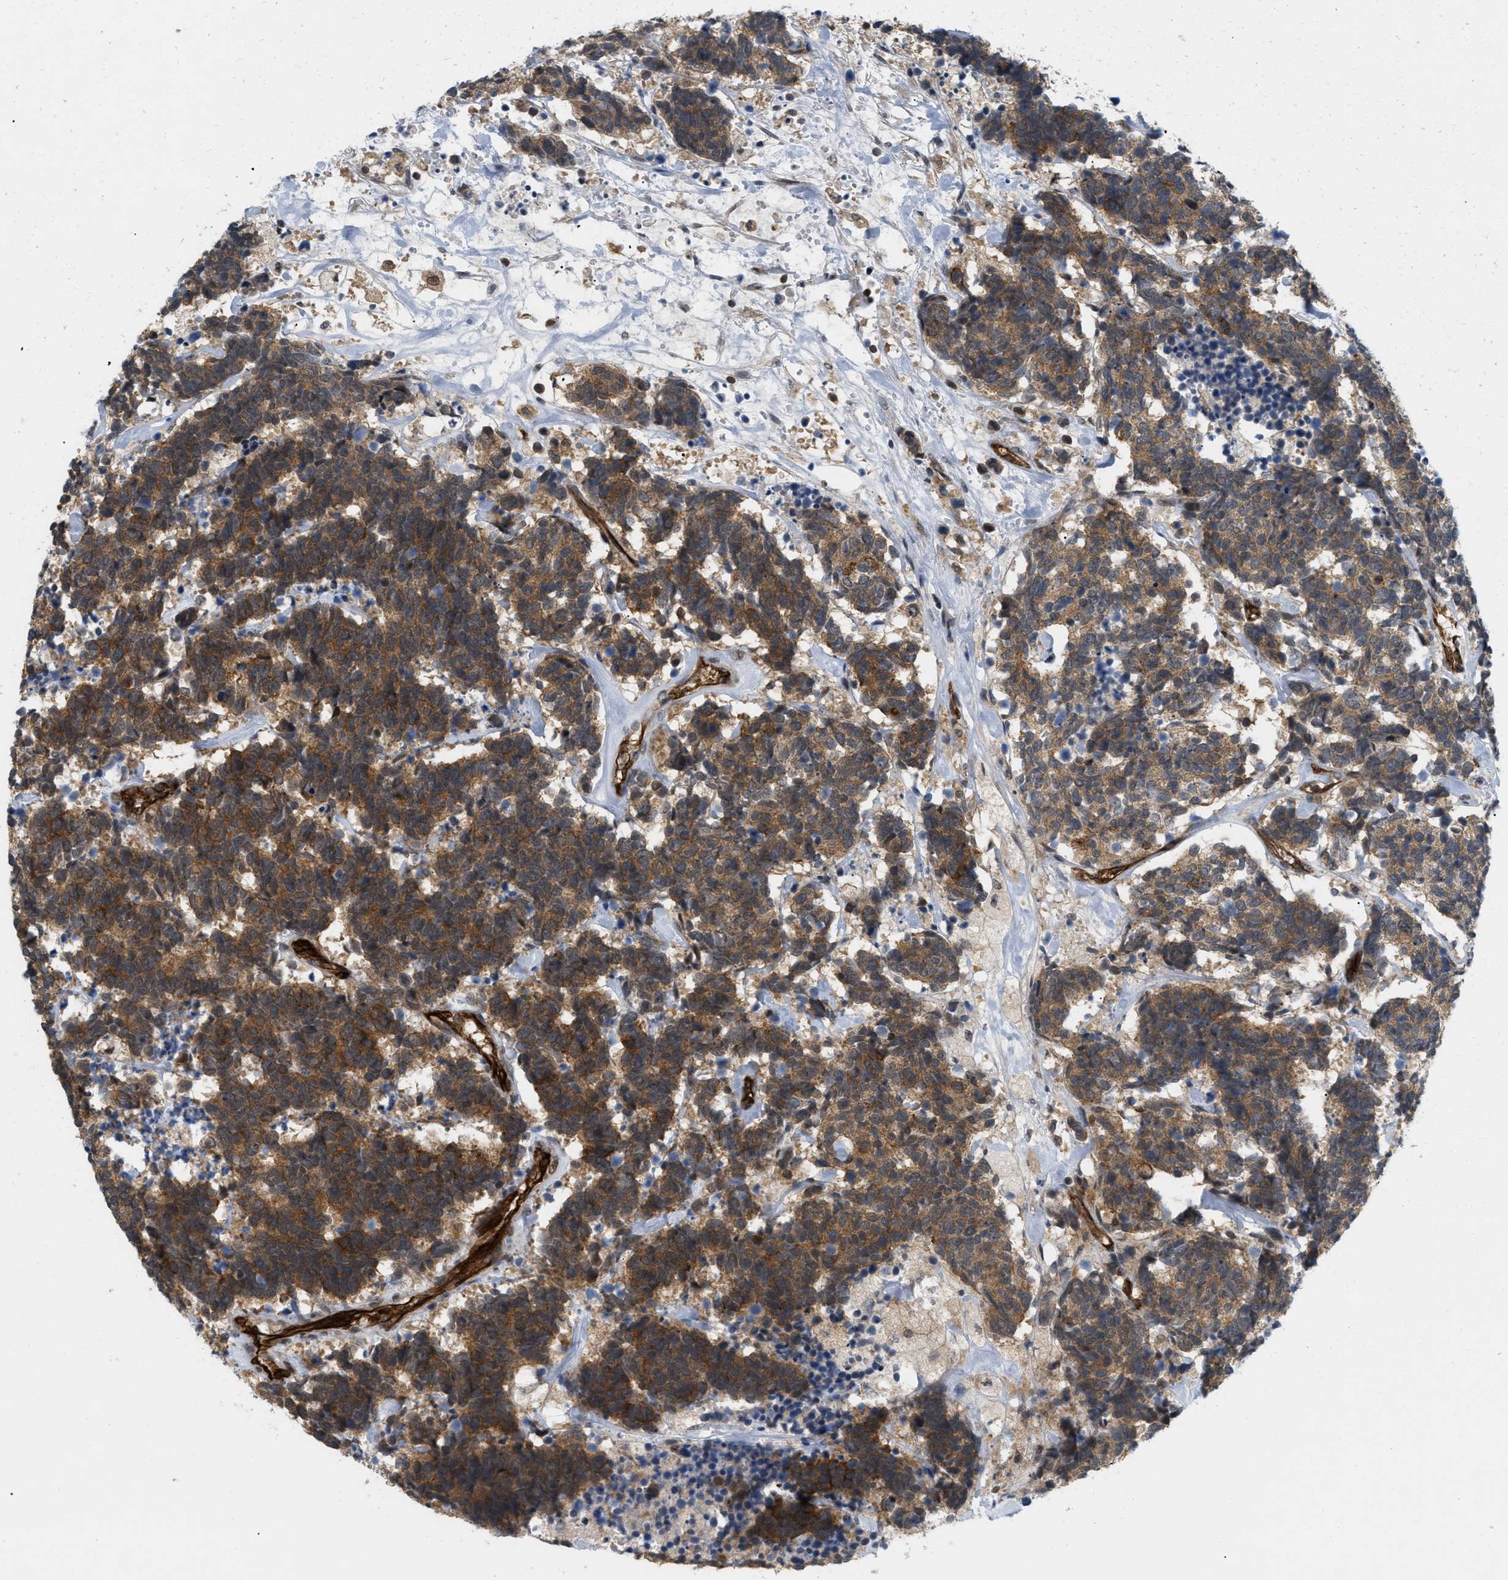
{"staining": {"intensity": "strong", "quantity": ">75%", "location": "cytoplasmic/membranous"}, "tissue": "carcinoid", "cell_type": "Tumor cells", "image_type": "cancer", "snomed": [{"axis": "morphology", "description": "Carcinoma, NOS"}, {"axis": "morphology", "description": "Carcinoid, malignant, NOS"}, {"axis": "topography", "description": "Urinary bladder"}], "caption": "Protein staining by IHC demonstrates strong cytoplasmic/membranous staining in about >75% of tumor cells in carcinoid.", "gene": "PALMD", "patient": {"sex": "male", "age": 57}}